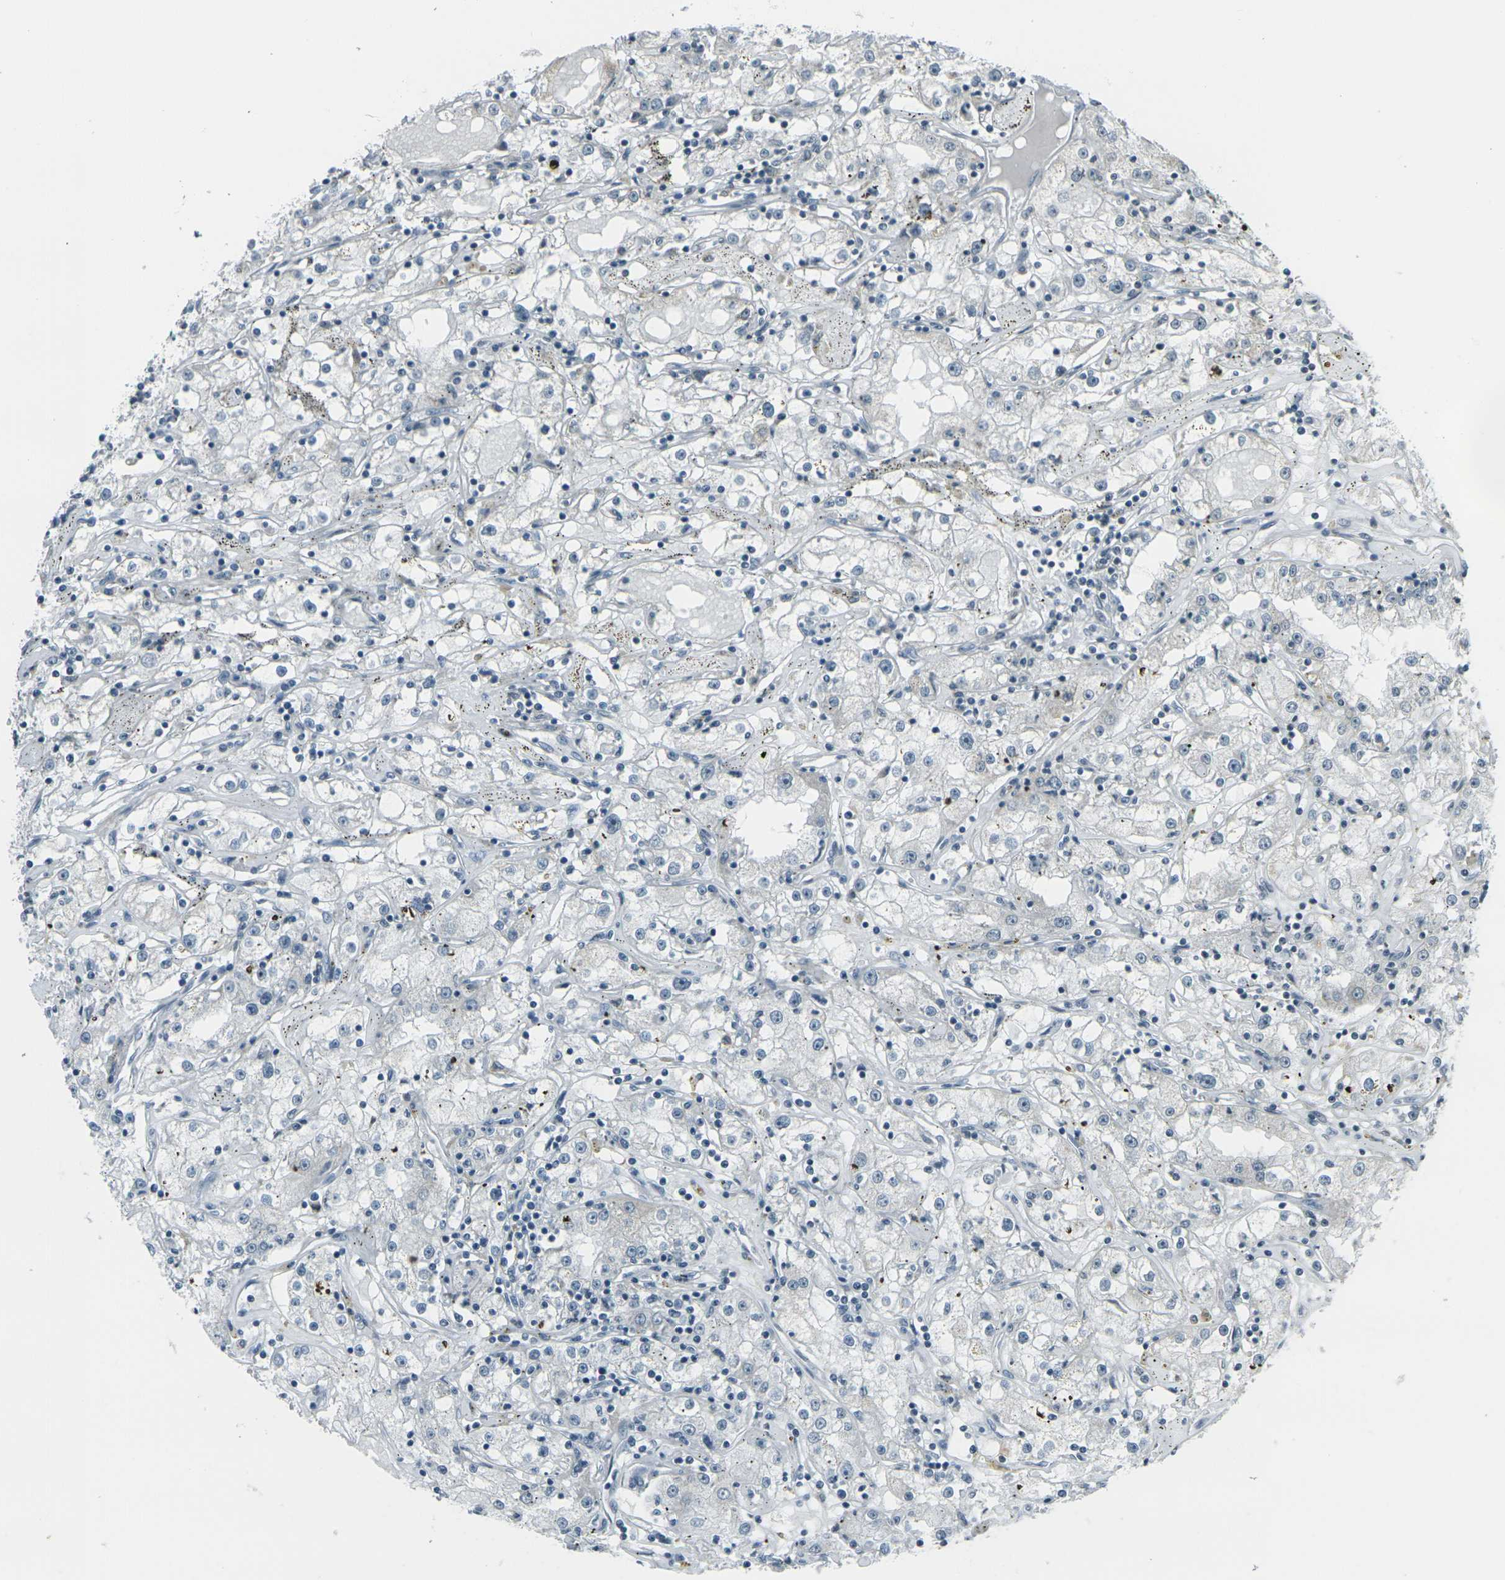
{"staining": {"intensity": "negative", "quantity": "none", "location": "none"}, "tissue": "renal cancer", "cell_type": "Tumor cells", "image_type": "cancer", "snomed": [{"axis": "morphology", "description": "Adenocarcinoma, NOS"}, {"axis": "topography", "description": "Kidney"}], "caption": "Immunohistochemical staining of renal cancer reveals no significant staining in tumor cells.", "gene": "H2BC1", "patient": {"sex": "male", "age": 56}}